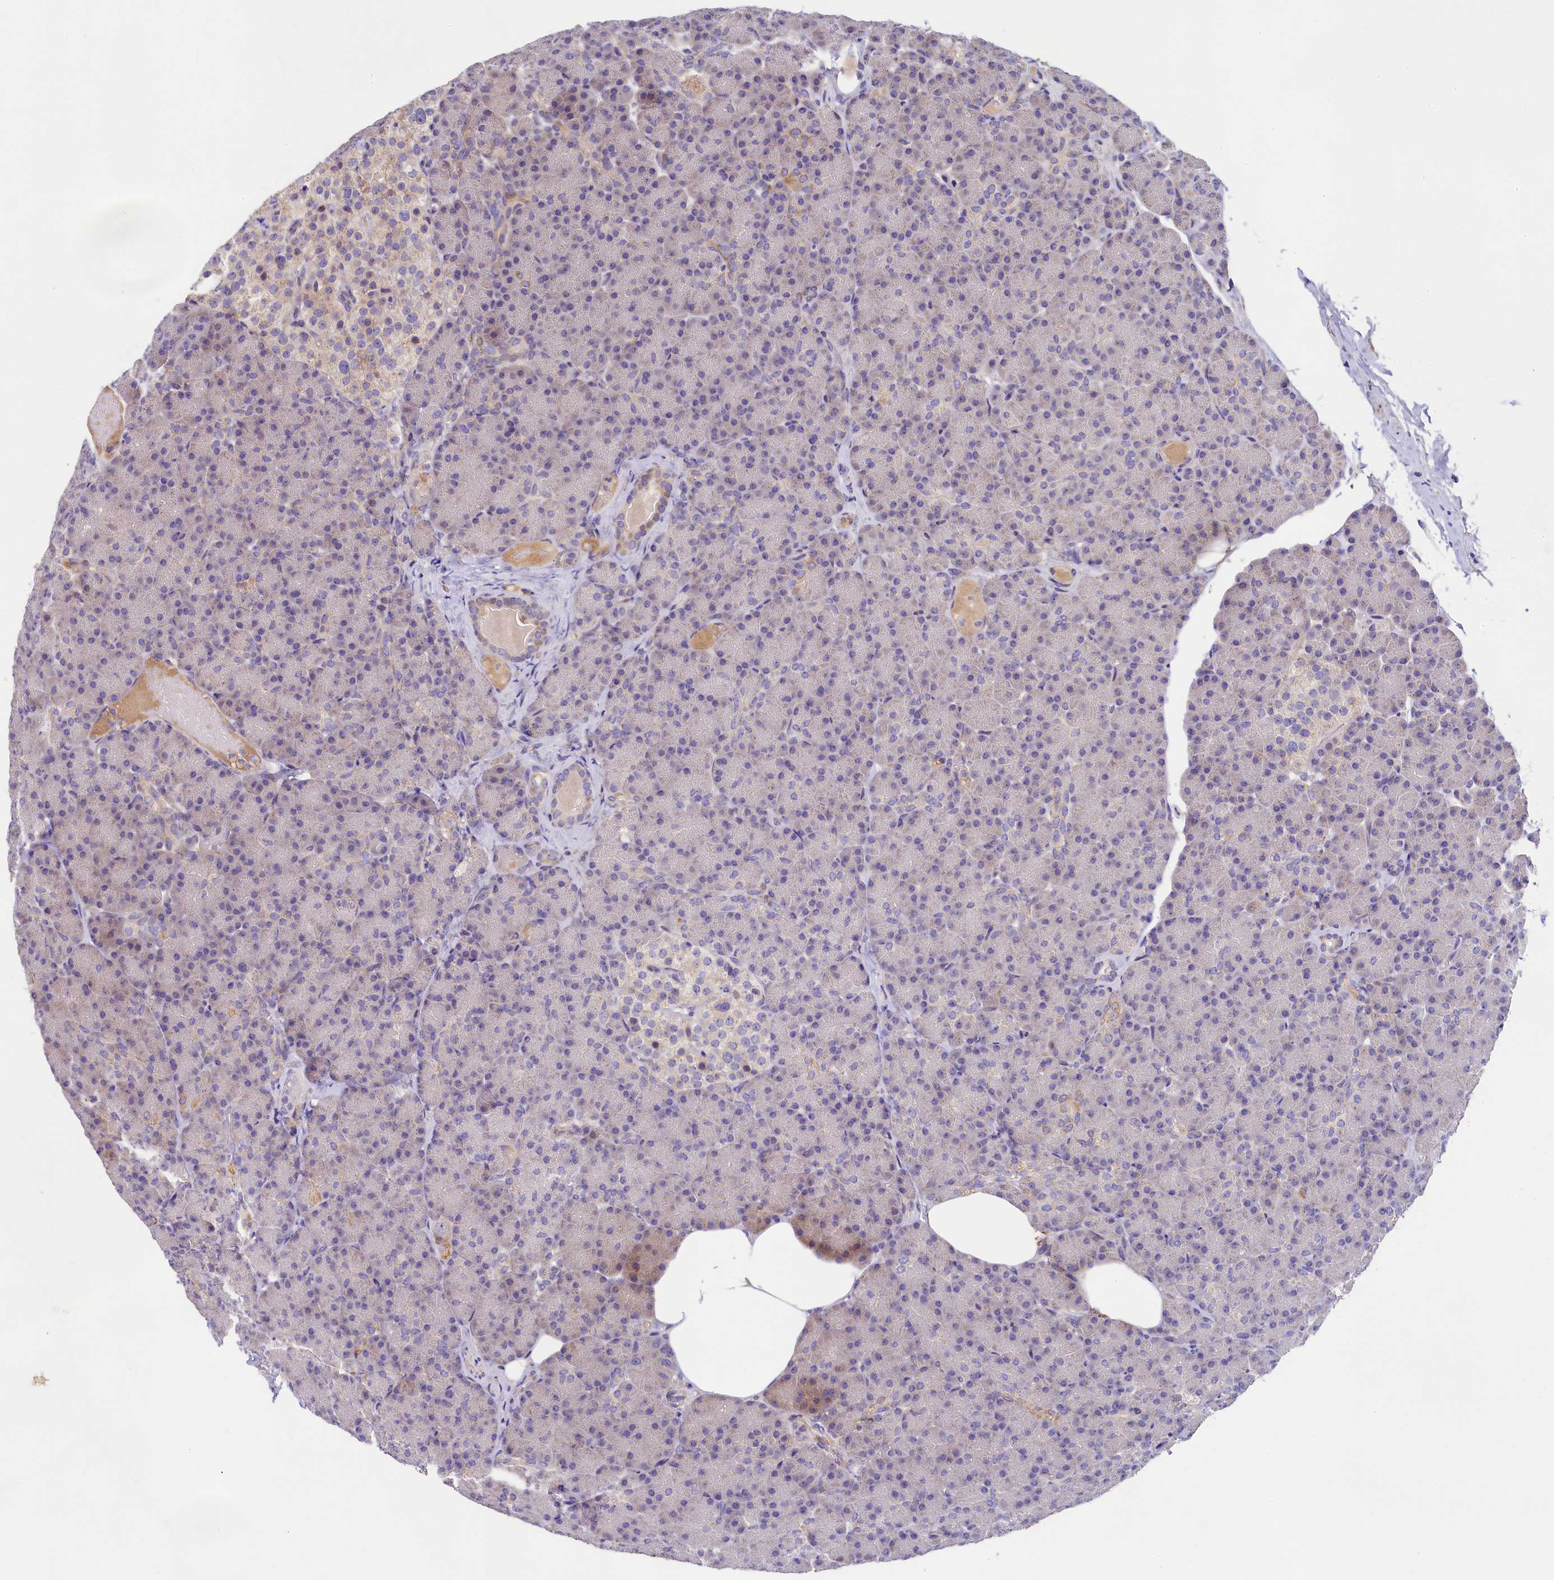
{"staining": {"intensity": "moderate", "quantity": "<25%", "location": "cytoplasmic/membranous"}, "tissue": "pancreas", "cell_type": "Exocrine glandular cells", "image_type": "normal", "snomed": [{"axis": "morphology", "description": "Normal tissue, NOS"}, {"axis": "topography", "description": "Pancreas"}], "caption": "Pancreas stained for a protein shows moderate cytoplasmic/membranous positivity in exocrine glandular cells. (Stains: DAB in brown, nuclei in blue, Microscopy: brightfield microscopy at high magnification).", "gene": "FXYD6", "patient": {"sex": "female", "age": 43}}